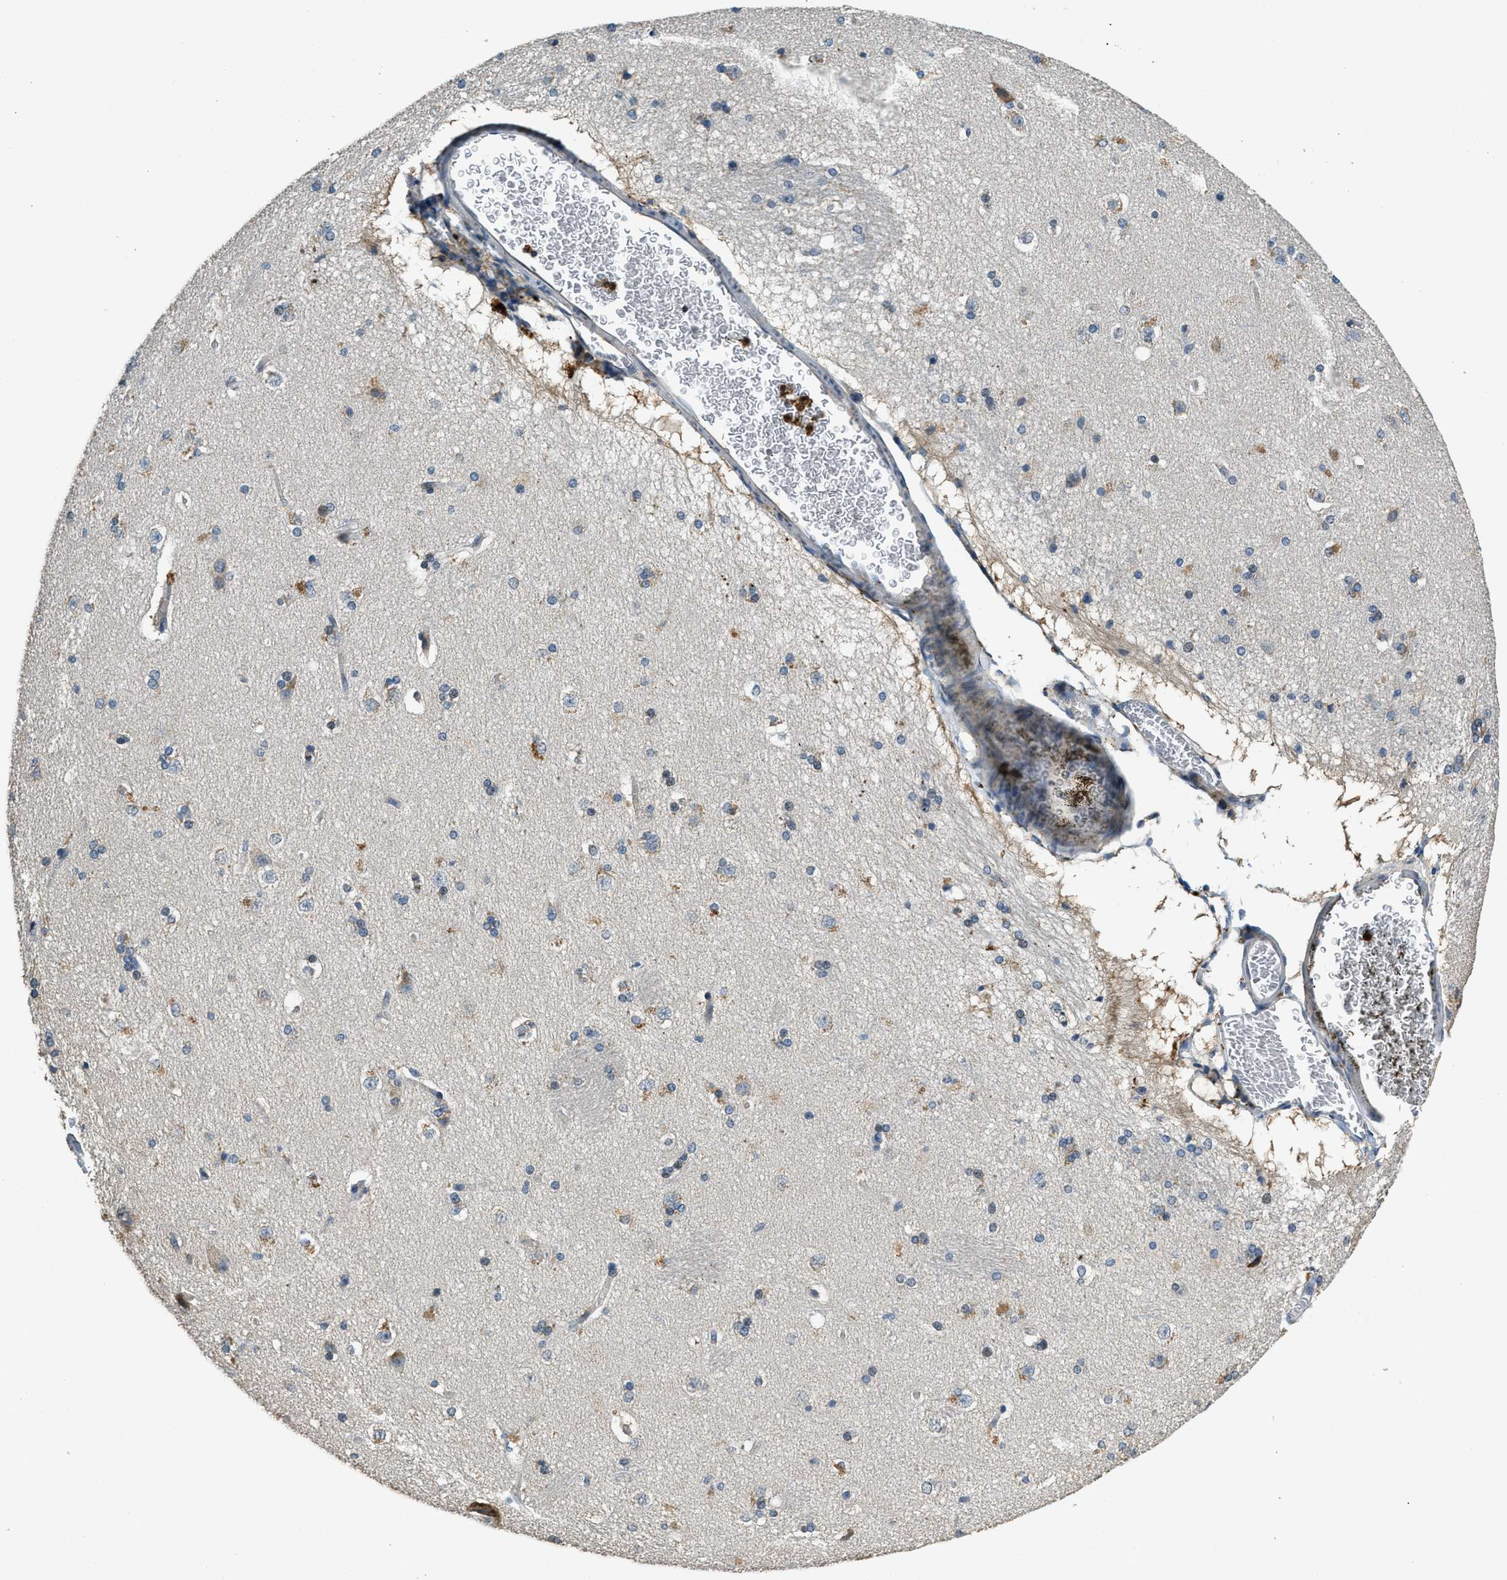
{"staining": {"intensity": "moderate", "quantity": "<25%", "location": "cytoplasmic/membranous"}, "tissue": "caudate", "cell_type": "Glial cells", "image_type": "normal", "snomed": [{"axis": "morphology", "description": "Normal tissue, NOS"}, {"axis": "topography", "description": "Lateral ventricle wall"}], "caption": "Brown immunohistochemical staining in unremarkable human caudate exhibits moderate cytoplasmic/membranous positivity in approximately <25% of glial cells. (DAB = brown stain, brightfield microscopy at high magnification).", "gene": "HERC2", "patient": {"sex": "female", "age": 19}}